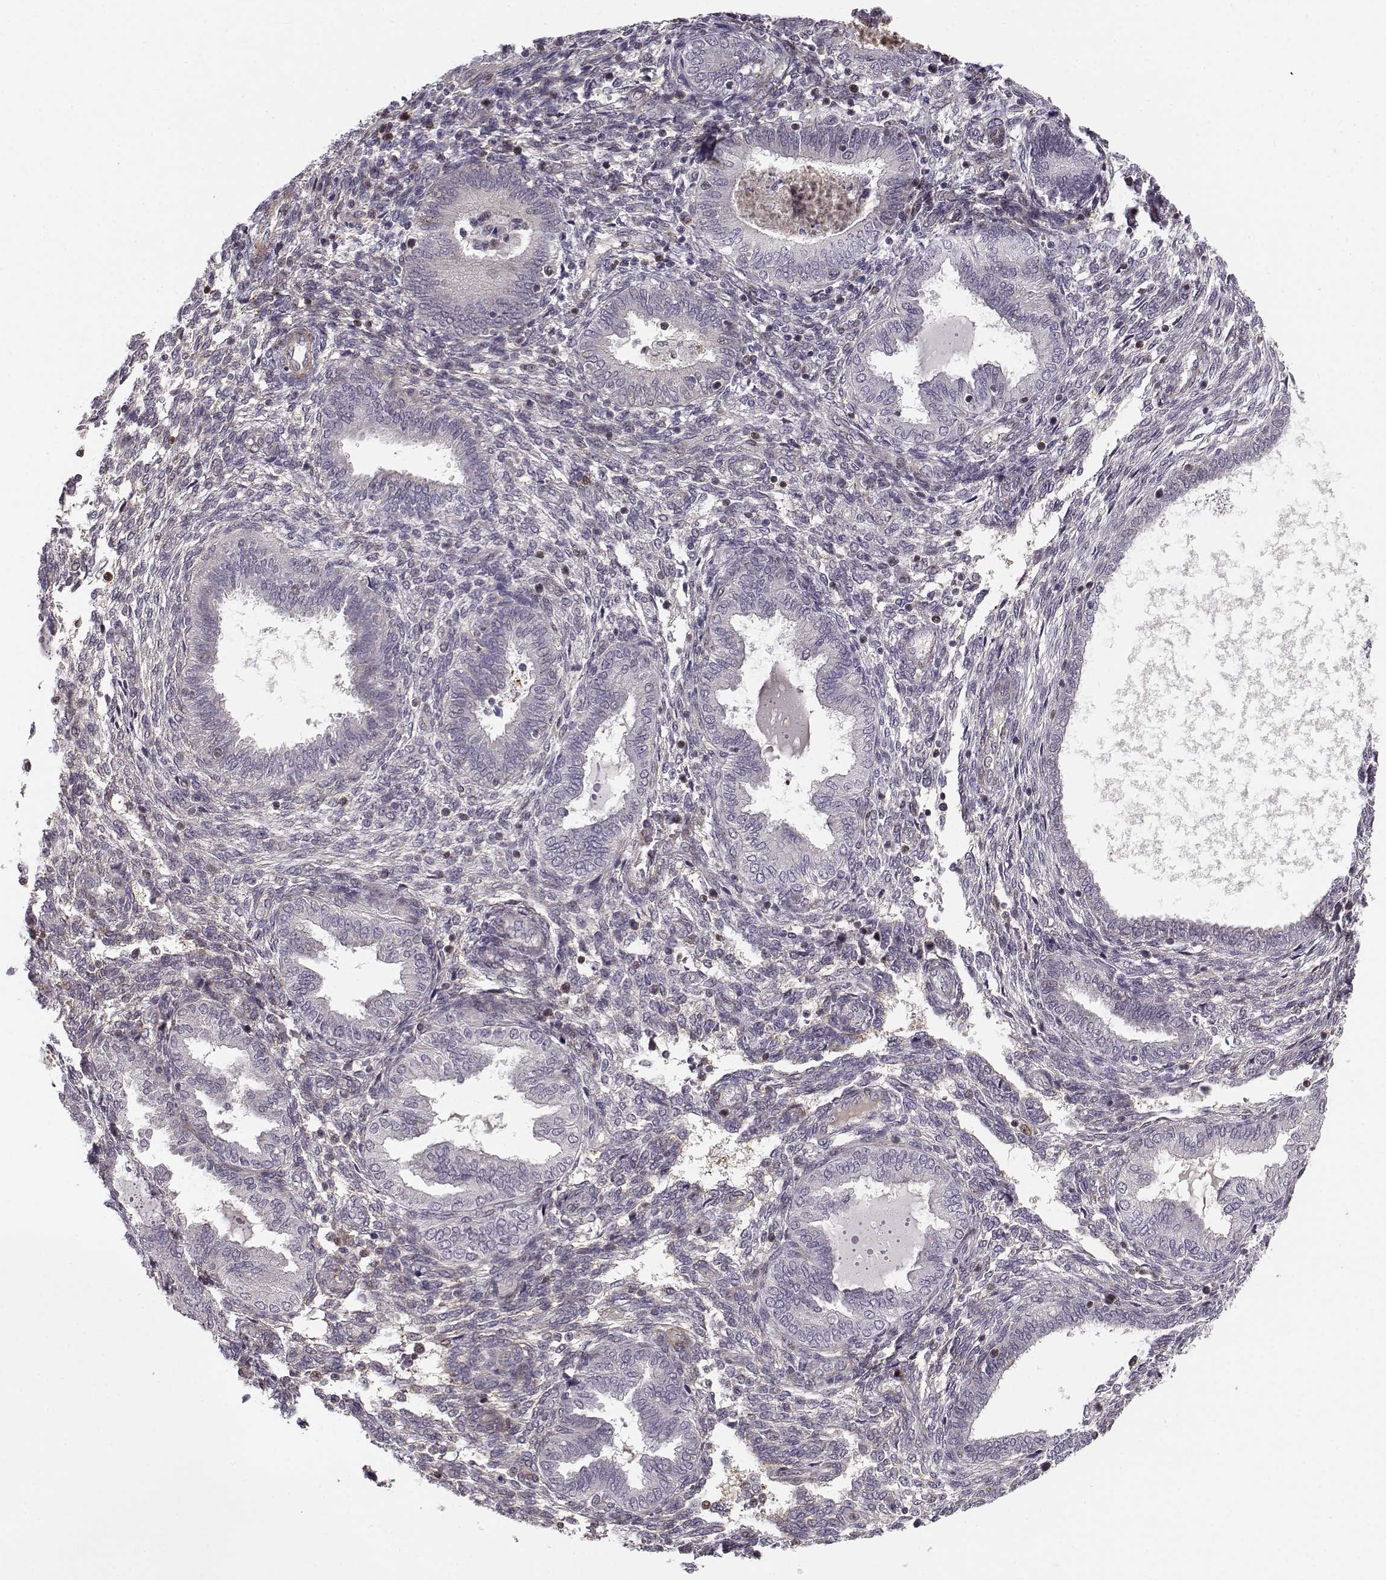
{"staining": {"intensity": "negative", "quantity": "none", "location": "none"}, "tissue": "endometrium", "cell_type": "Cells in endometrial stroma", "image_type": "normal", "snomed": [{"axis": "morphology", "description": "Normal tissue, NOS"}, {"axis": "topography", "description": "Endometrium"}], "caption": "DAB (3,3'-diaminobenzidine) immunohistochemical staining of benign endometrium displays no significant expression in cells in endometrial stroma.", "gene": "RGS9BP", "patient": {"sex": "female", "age": 42}}